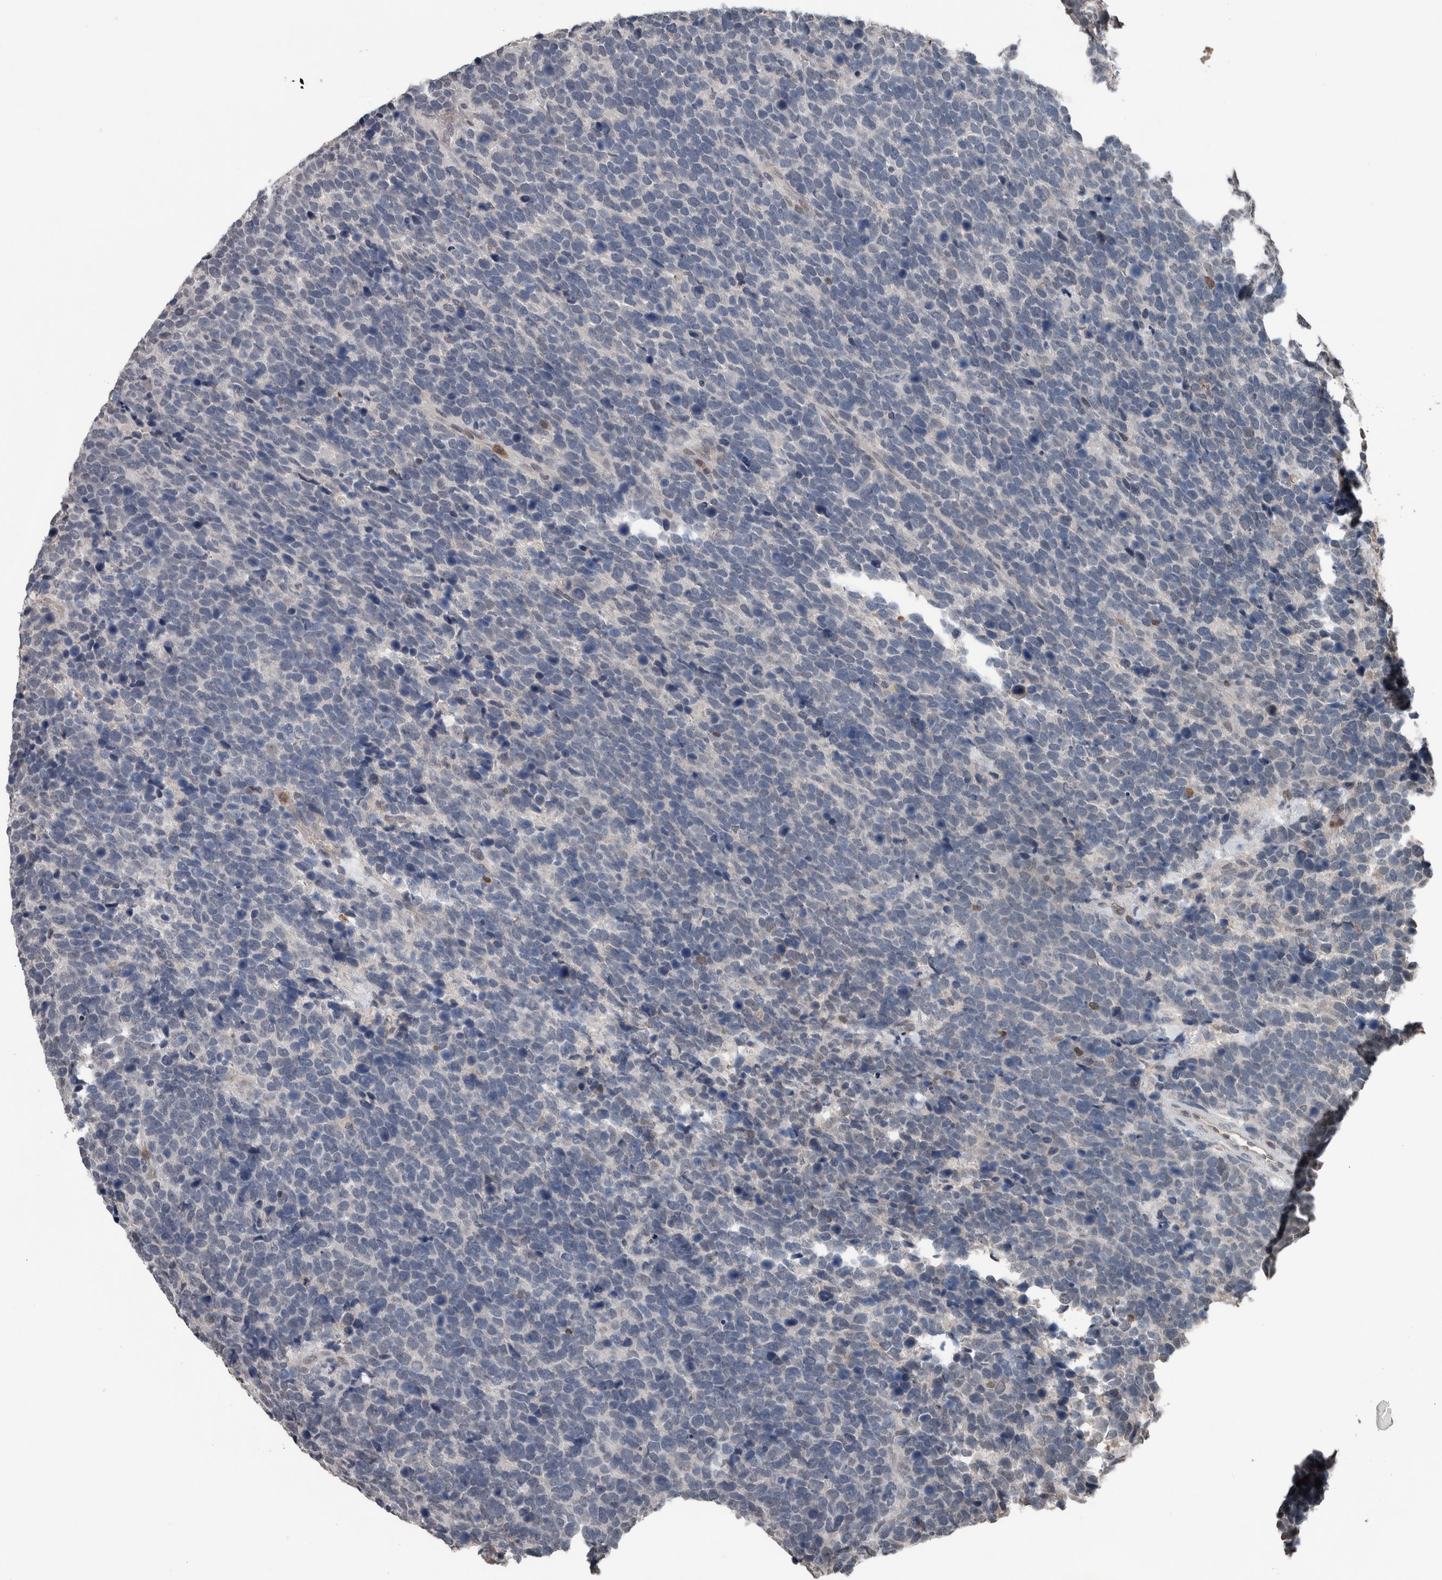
{"staining": {"intensity": "negative", "quantity": "none", "location": "none"}, "tissue": "urothelial cancer", "cell_type": "Tumor cells", "image_type": "cancer", "snomed": [{"axis": "morphology", "description": "Urothelial carcinoma, High grade"}, {"axis": "topography", "description": "Urinary bladder"}], "caption": "A high-resolution histopathology image shows immunohistochemistry staining of urothelial carcinoma (high-grade), which reveals no significant expression in tumor cells. (Immunohistochemistry, brightfield microscopy, high magnification).", "gene": "MAFF", "patient": {"sex": "female", "age": 82}}